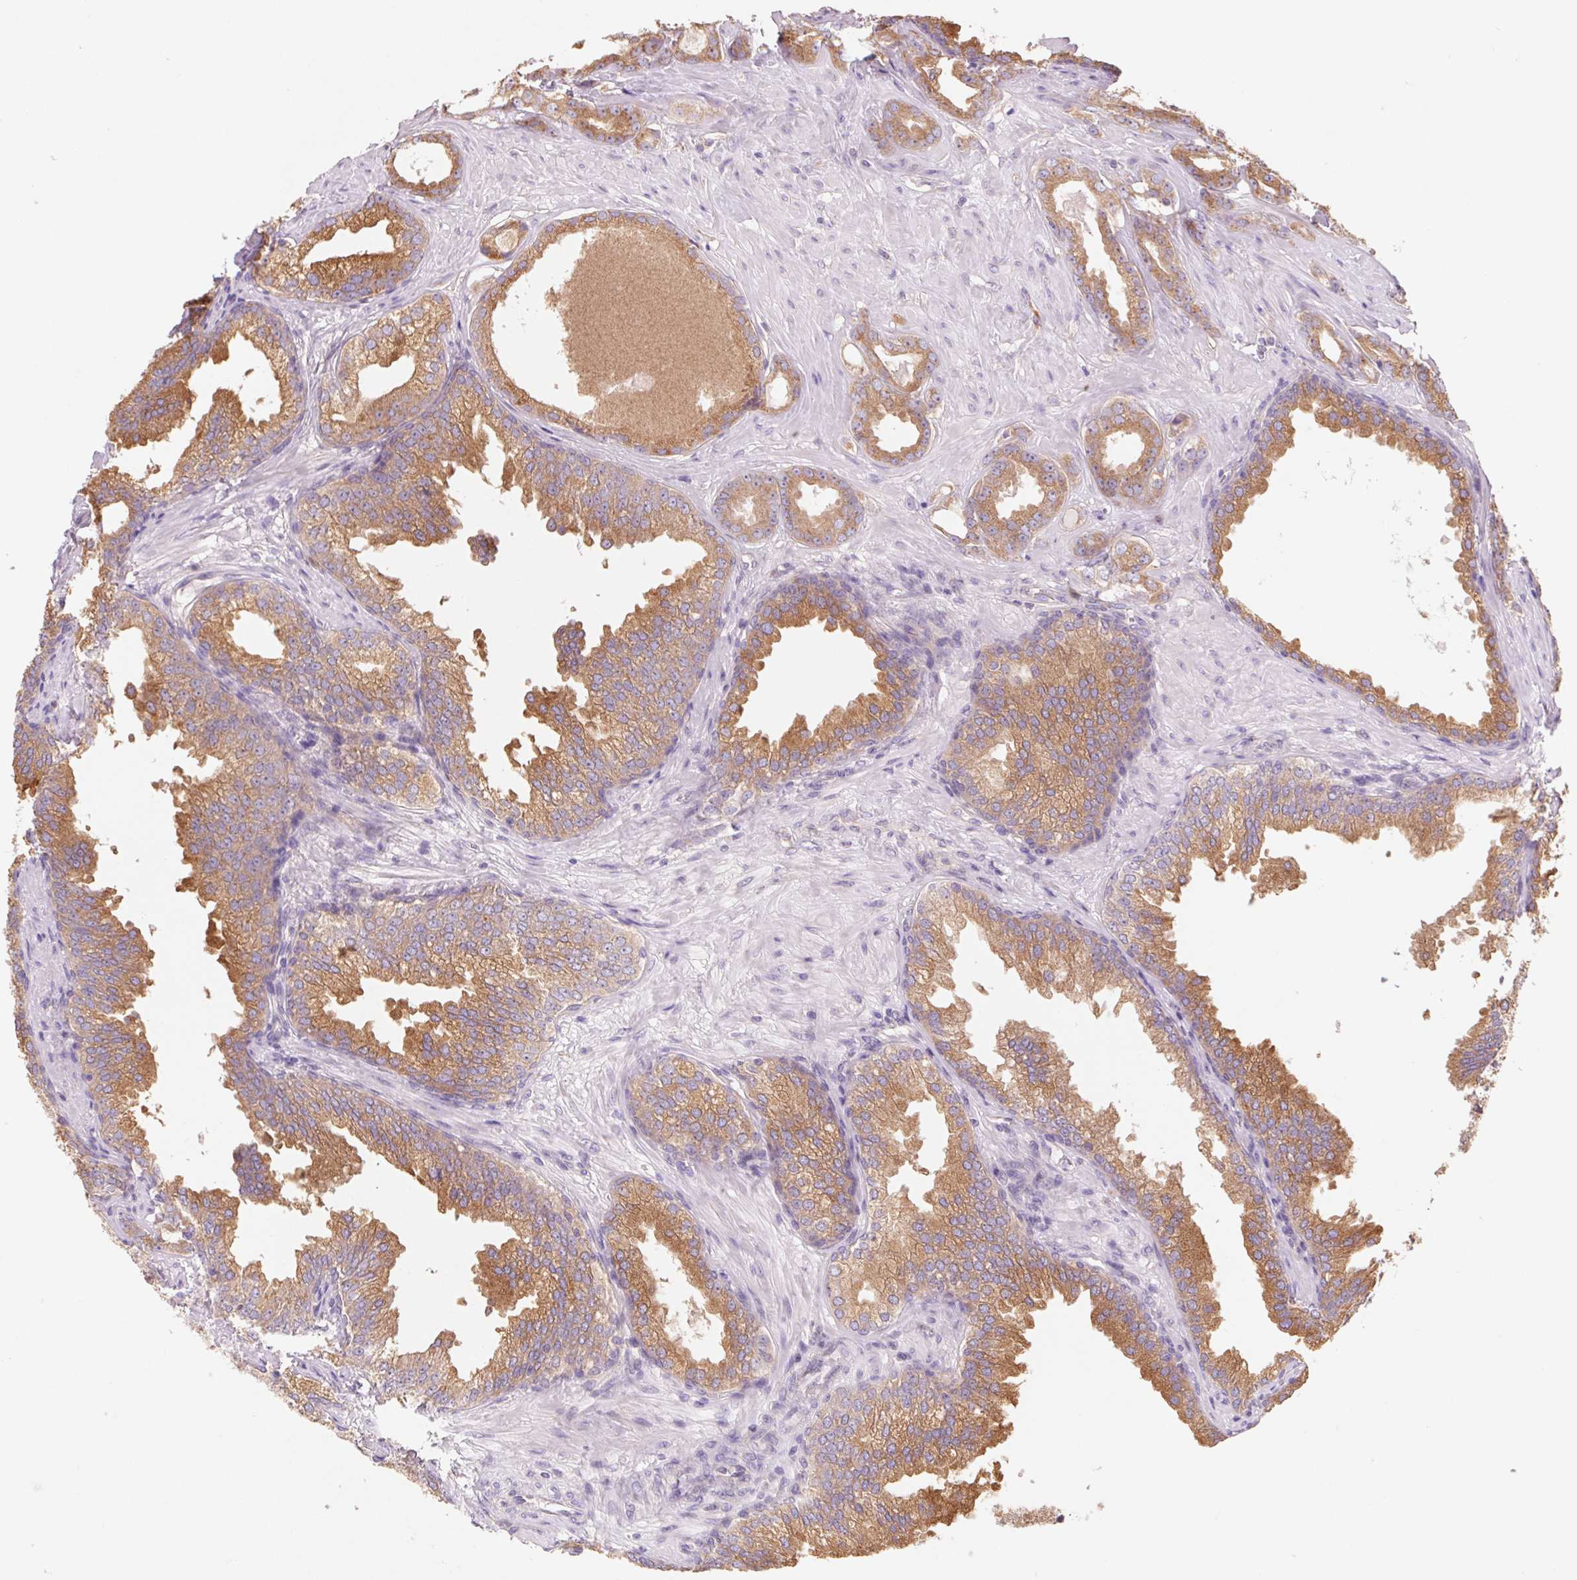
{"staining": {"intensity": "moderate", "quantity": ">75%", "location": "cytoplasmic/membranous"}, "tissue": "prostate cancer", "cell_type": "Tumor cells", "image_type": "cancer", "snomed": [{"axis": "morphology", "description": "Adenocarcinoma, Low grade"}, {"axis": "topography", "description": "Prostate"}], "caption": "High-magnification brightfield microscopy of prostate adenocarcinoma (low-grade) stained with DAB (3,3'-diaminobenzidine) (brown) and counterstained with hematoxylin (blue). tumor cells exhibit moderate cytoplasmic/membranous positivity is appreciated in approximately>75% of cells.", "gene": "RAB1A", "patient": {"sex": "male", "age": 65}}